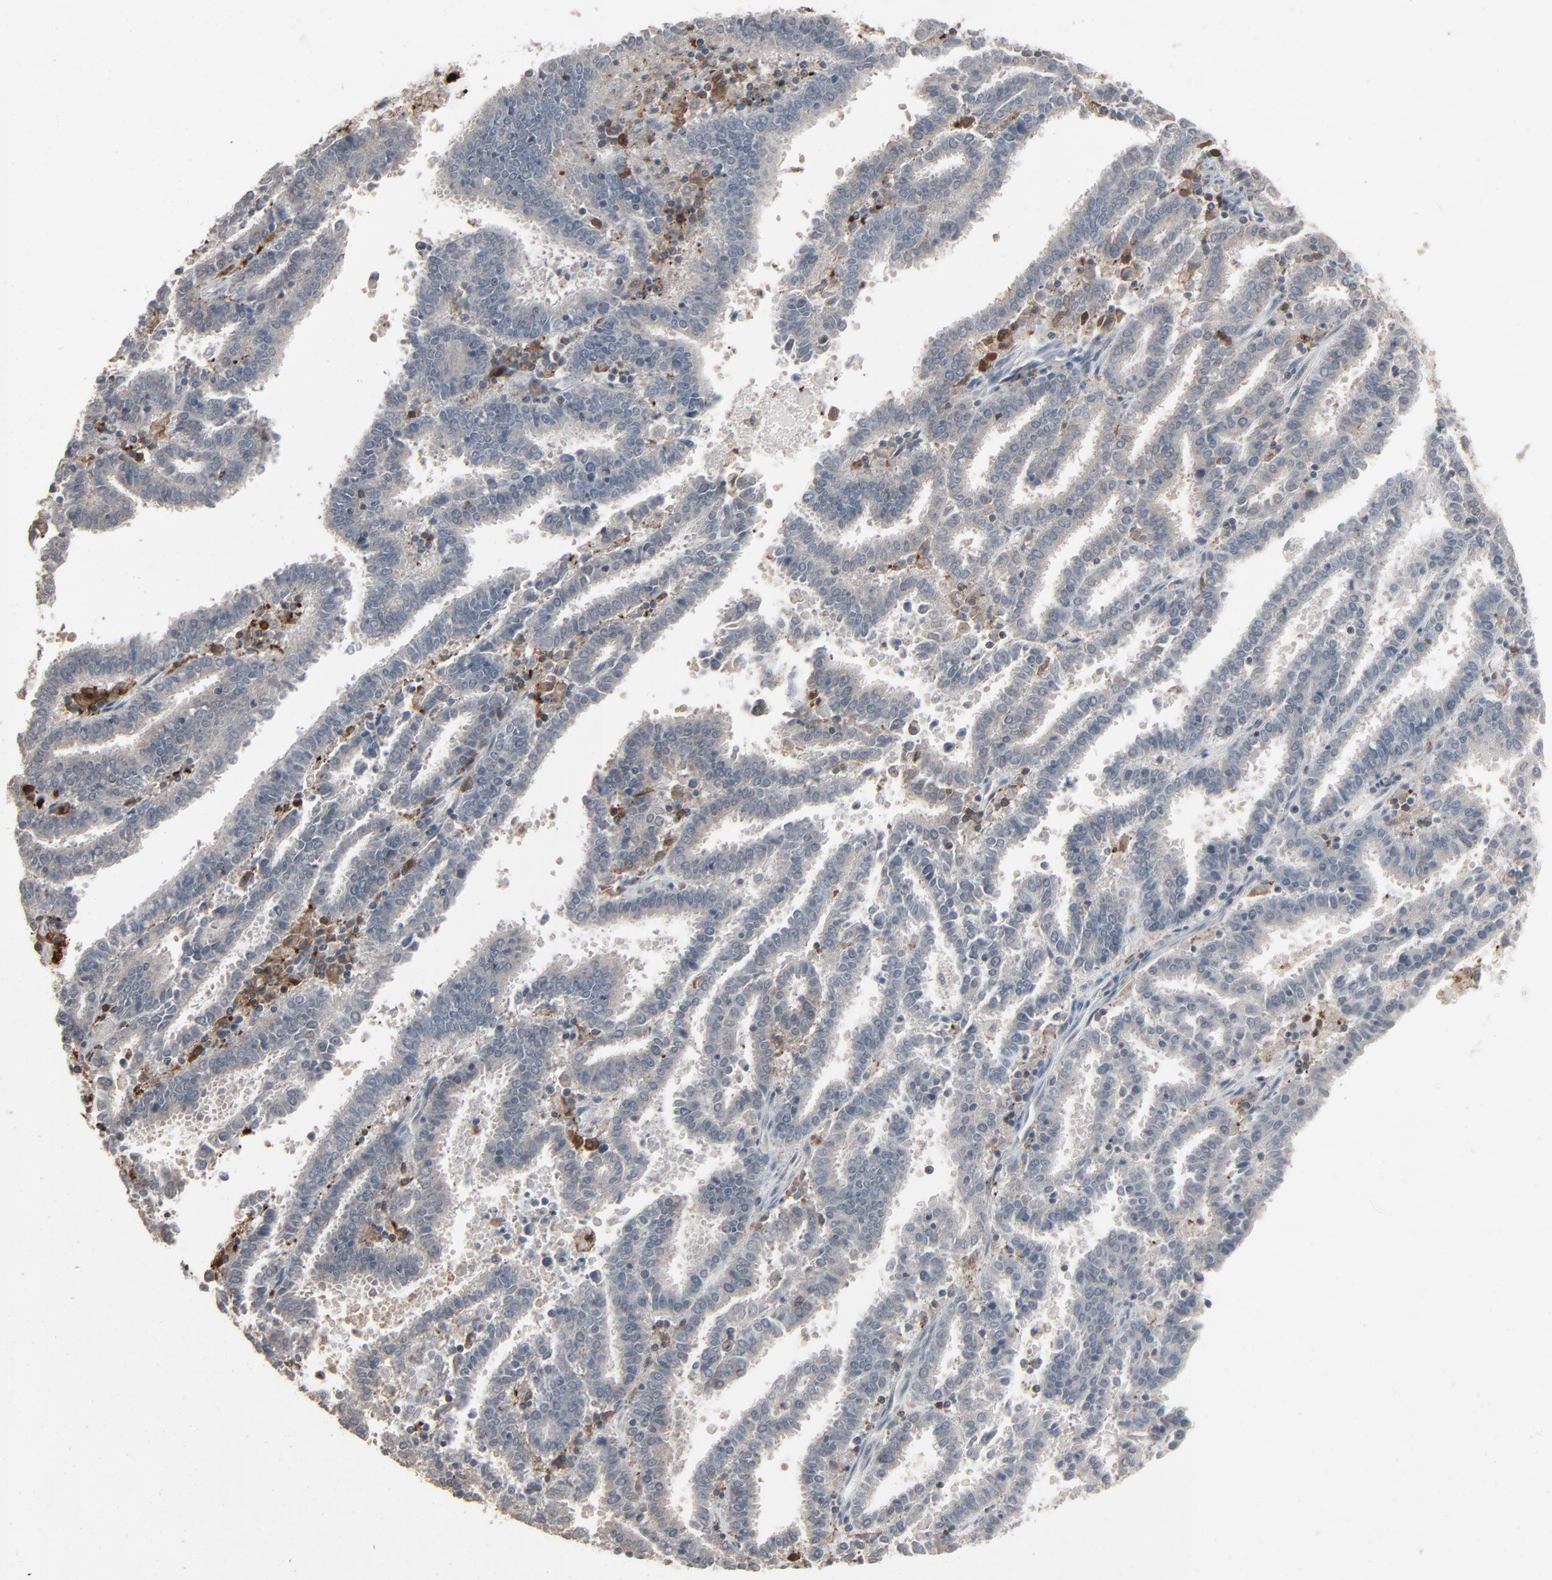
{"staining": {"intensity": "negative", "quantity": "none", "location": "none"}, "tissue": "endometrial cancer", "cell_type": "Tumor cells", "image_type": "cancer", "snomed": [{"axis": "morphology", "description": "Adenocarcinoma, NOS"}, {"axis": "topography", "description": "Uterus"}], "caption": "This is a image of immunohistochemistry staining of endometrial cancer (adenocarcinoma), which shows no positivity in tumor cells. The staining was performed using DAB (3,3'-diaminobenzidine) to visualize the protein expression in brown, while the nuclei were stained in blue with hematoxylin (Magnification: 20x).", "gene": "DOCK8", "patient": {"sex": "female", "age": 83}}